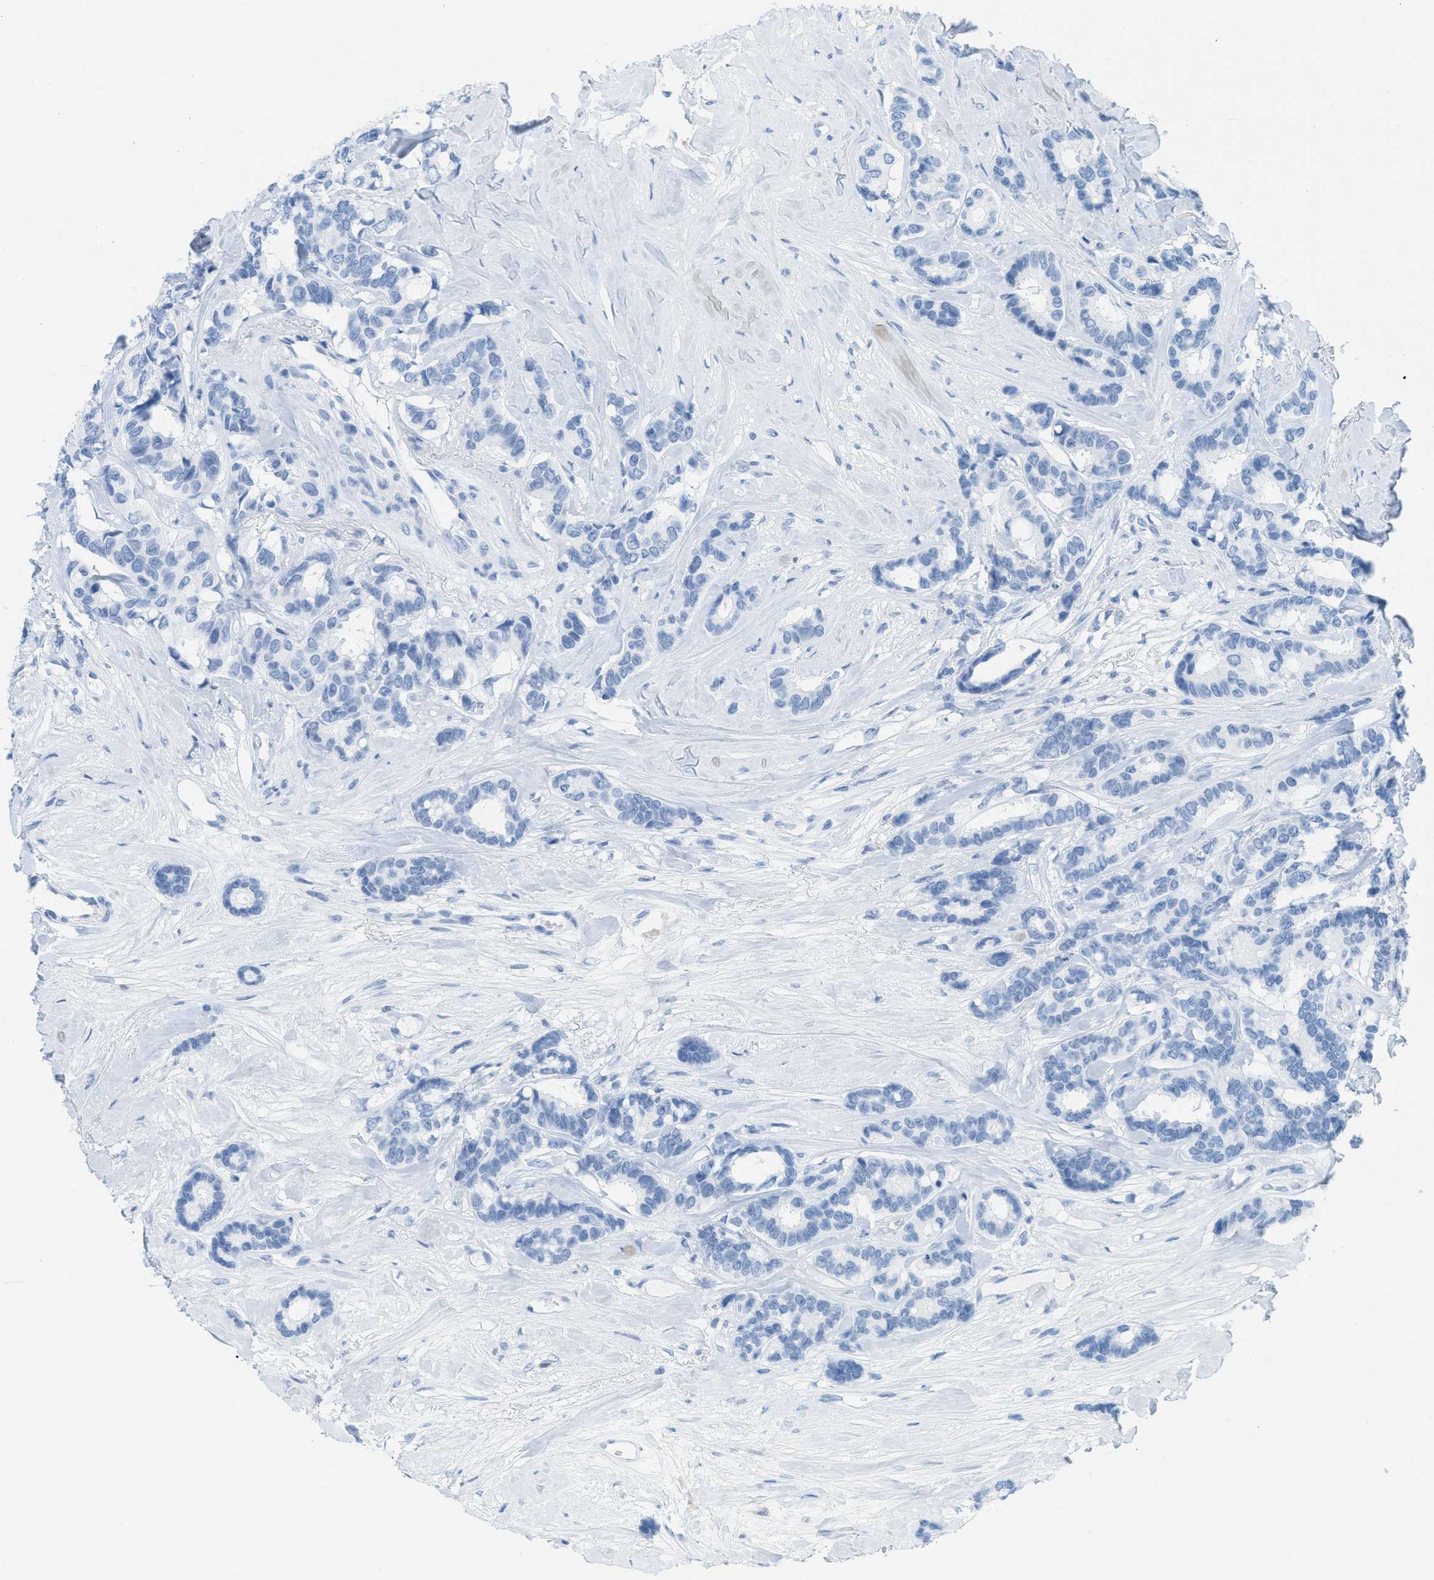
{"staining": {"intensity": "negative", "quantity": "none", "location": "none"}, "tissue": "breast cancer", "cell_type": "Tumor cells", "image_type": "cancer", "snomed": [{"axis": "morphology", "description": "Duct carcinoma"}, {"axis": "topography", "description": "Breast"}], "caption": "There is no significant staining in tumor cells of intraductal carcinoma (breast).", "gene": "ASGR1", "patient": {"sex": "female", "age": 87}}